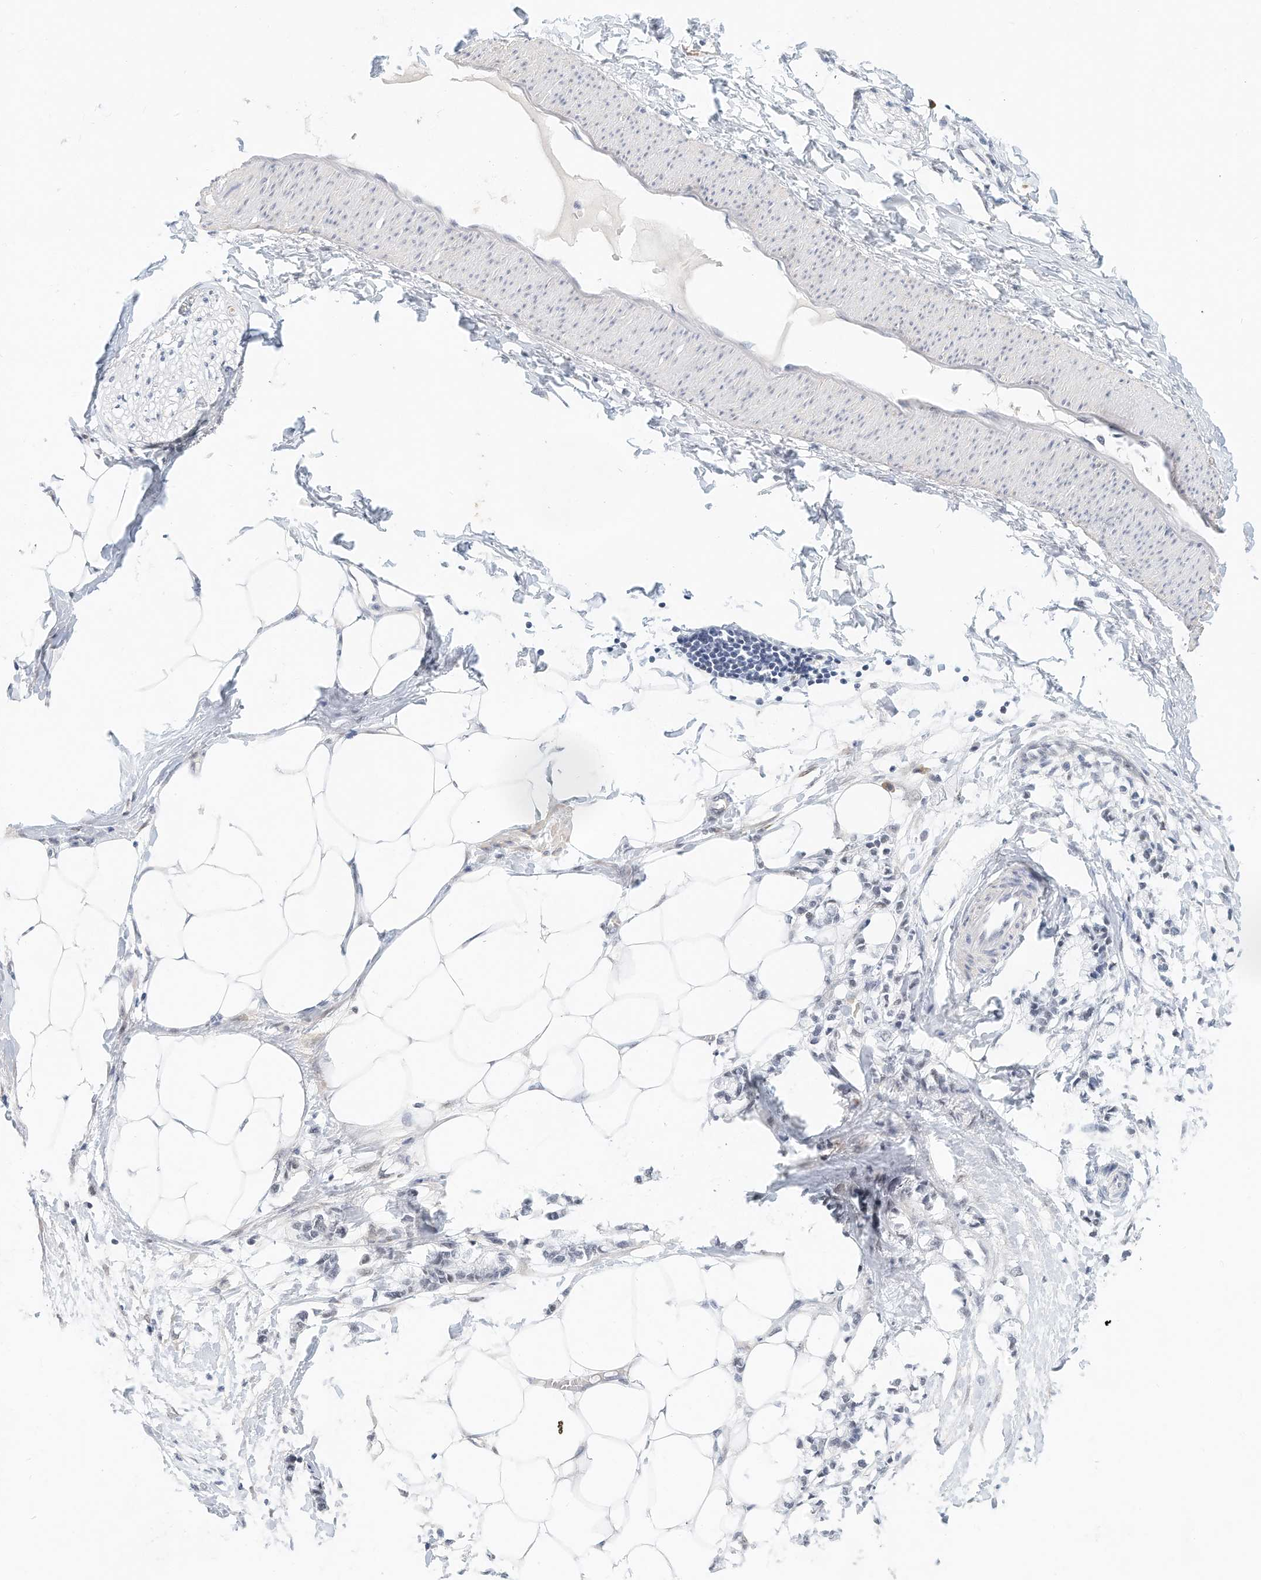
{"staining": {"intensity": "negative", "quantity": "none", "location": "none"}, "tissue": "adipose tissue", "cell_type": "Adipocytes", "image_type": "normal", "snomed": [{"axis": "morphology", "description": "Normal tissue, NOS"}, {"axis": "morphology", "description": "Adenocarcinoma, NOS"}, {"axis": "topography", "description": "Colon"}, {"axis": "topography", "description": "Peripheral nerve tissue"}], "caption": "This is an immunohistochemistry histopathology image of normal adipose tissue. There is no staining in adipocytes.", "gene": "ARHGAP28", "patient": {"sex": "male", "age": 14}}